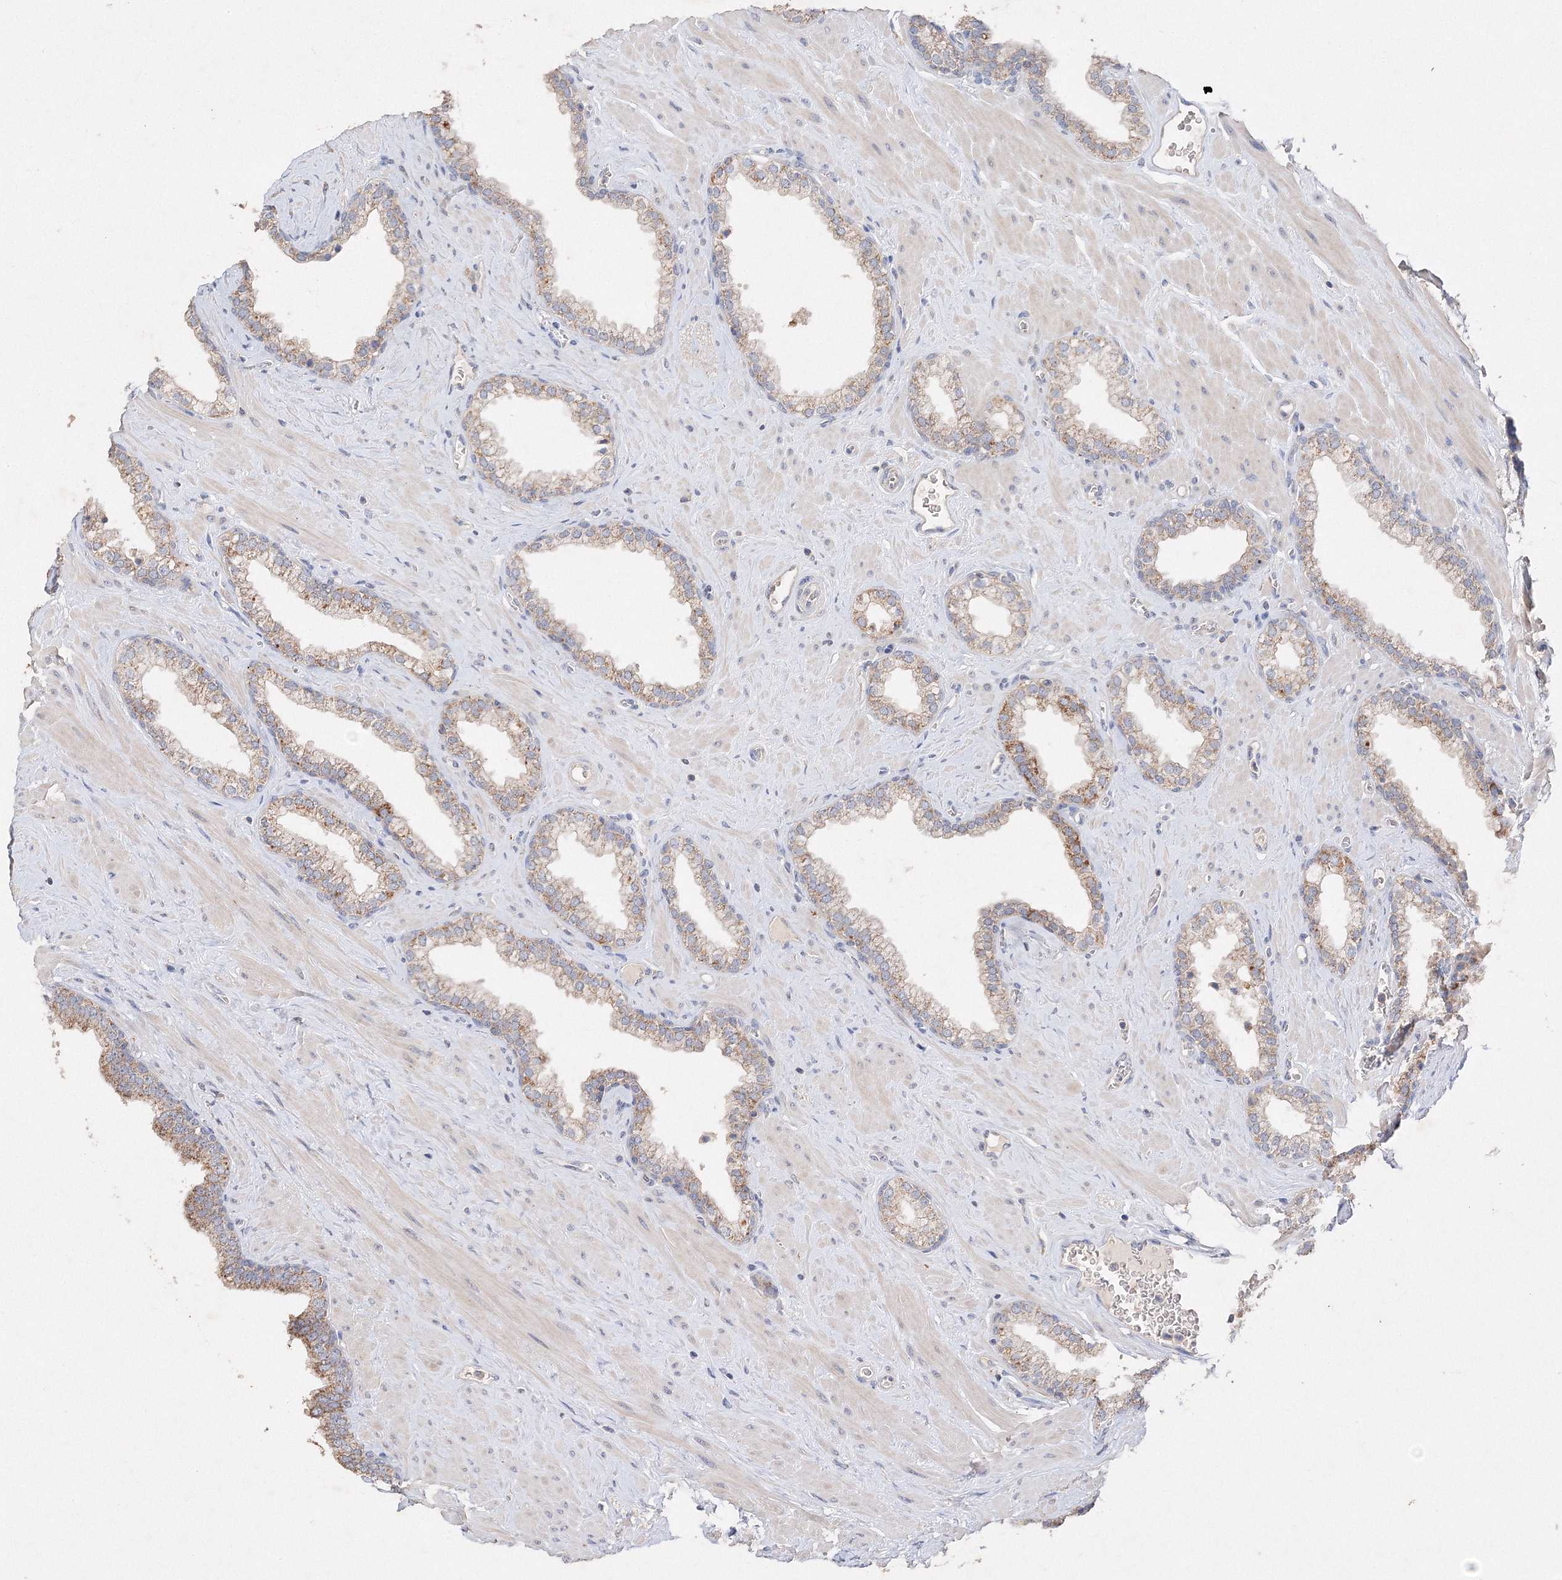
{"staining": {"intensity": "moderate", "quantity": "<25%", "location": "cytoplasmic/membranous"}, "tissue": "prostate", "cell_type": "Glandular cells", "image_type": "normal", "snomed": [{"axis": "morphology", "description": "Normal tissue, NOS"}, {"axis": "morphology", "description": "Urothelial carcinoma, Low grade"}, {"axis": "topography", "description": "Urinary bladder"}, {"axis": "topography", "description": "Prostate"}], "caption": "A photomicrograph of prostate stained for a protein shows moderate cytoplasmic/membranous brown staining in glandular cells.", "gene": "GLS", "patient": {"sex": "male", "age": 60}}